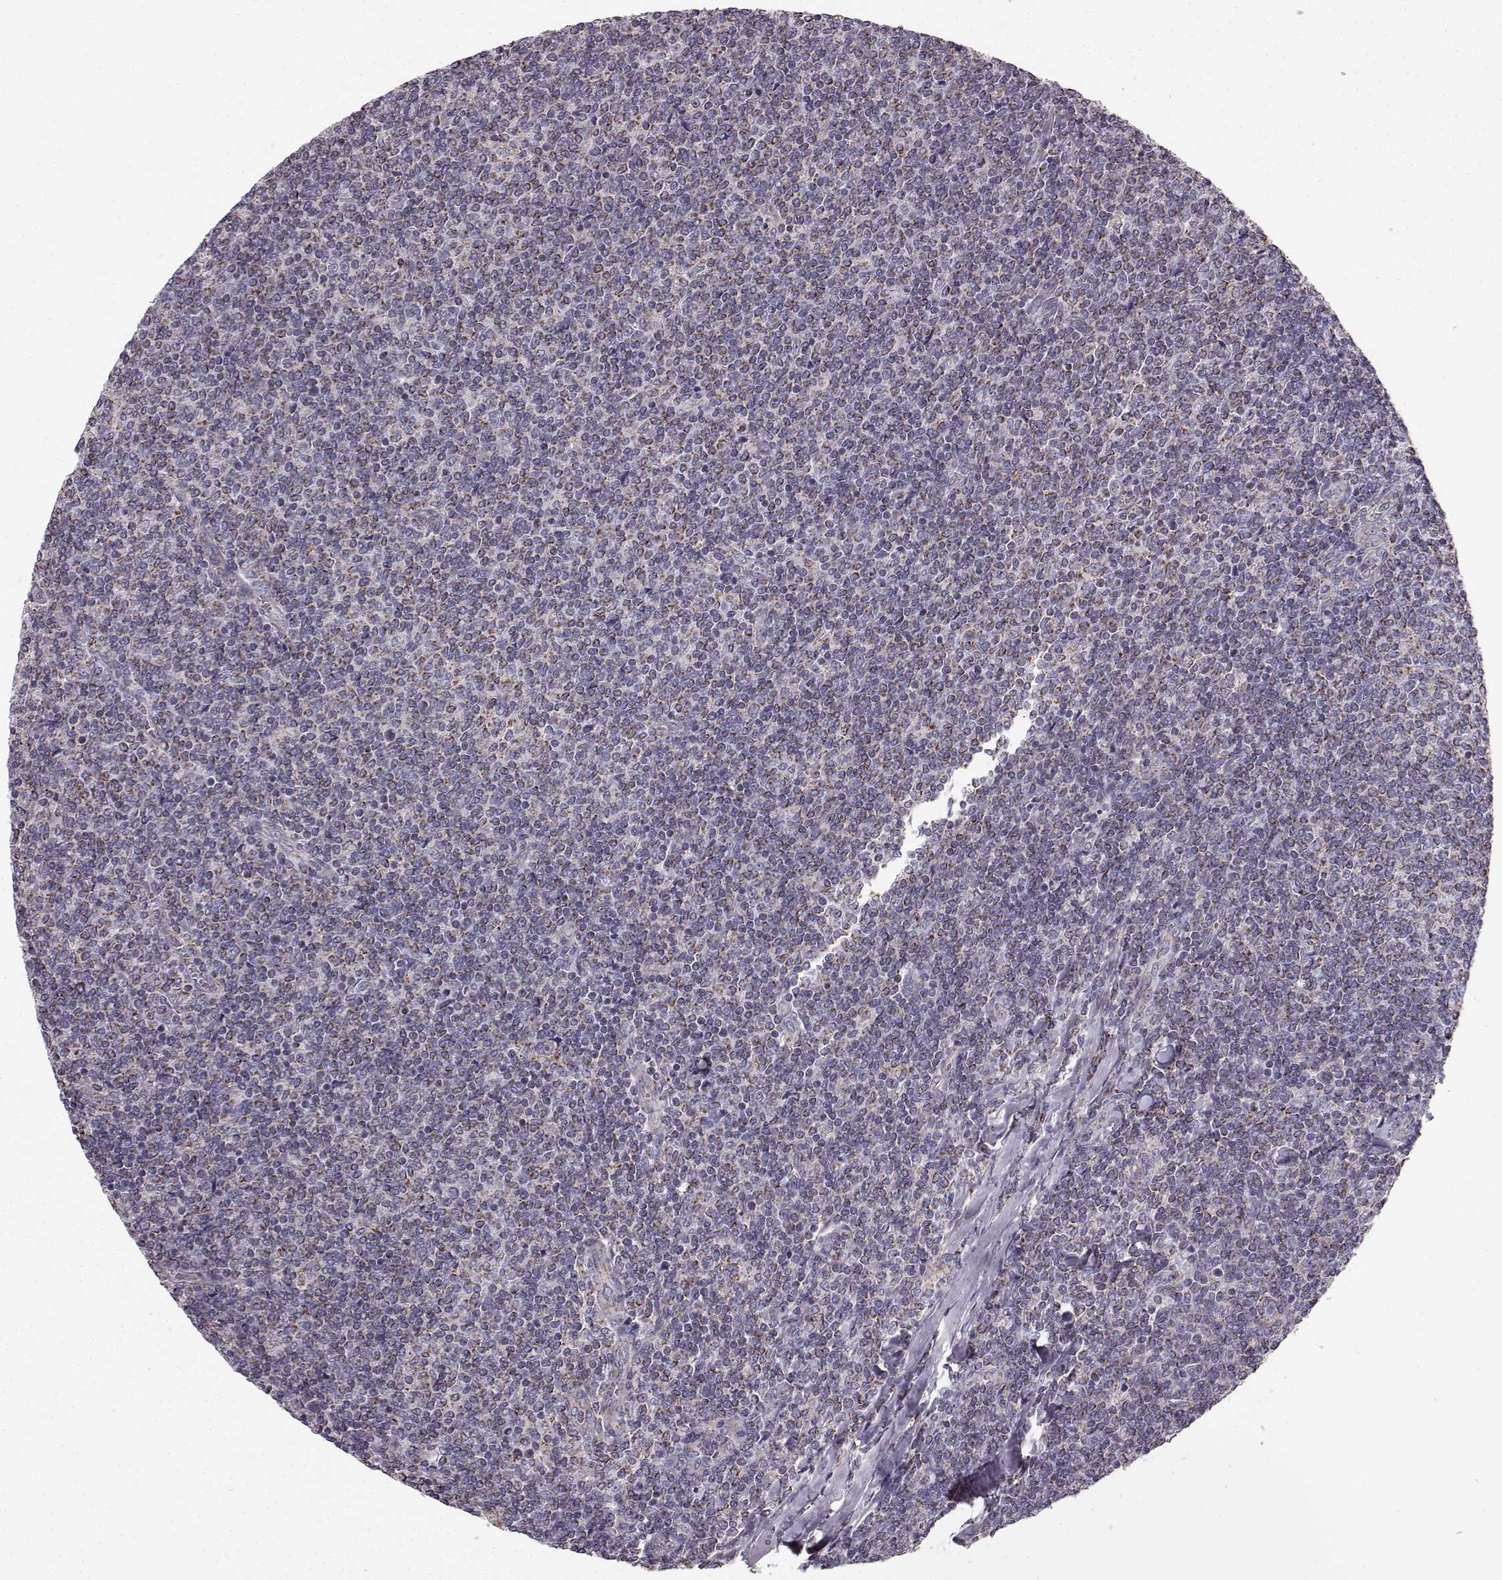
{"staining": {"intensity": "negative", "quantity": "none", "location": "none"}, "tissue": "lymphoma", "cell_type": "Tumor cells", "image_type": "cancer", "snomed": [{"axis": "morphology", "description": "Malignant lymphoma, non-Hodgkin's type, Low grade"}, {"axis": "topography", "description": "Lymph node"}], "caption": "A micrograph of human lymphoma is negative for staining in tumor cells.", "gene": "FAM8A1", "patient": {"sex": "male", "age": 52}}